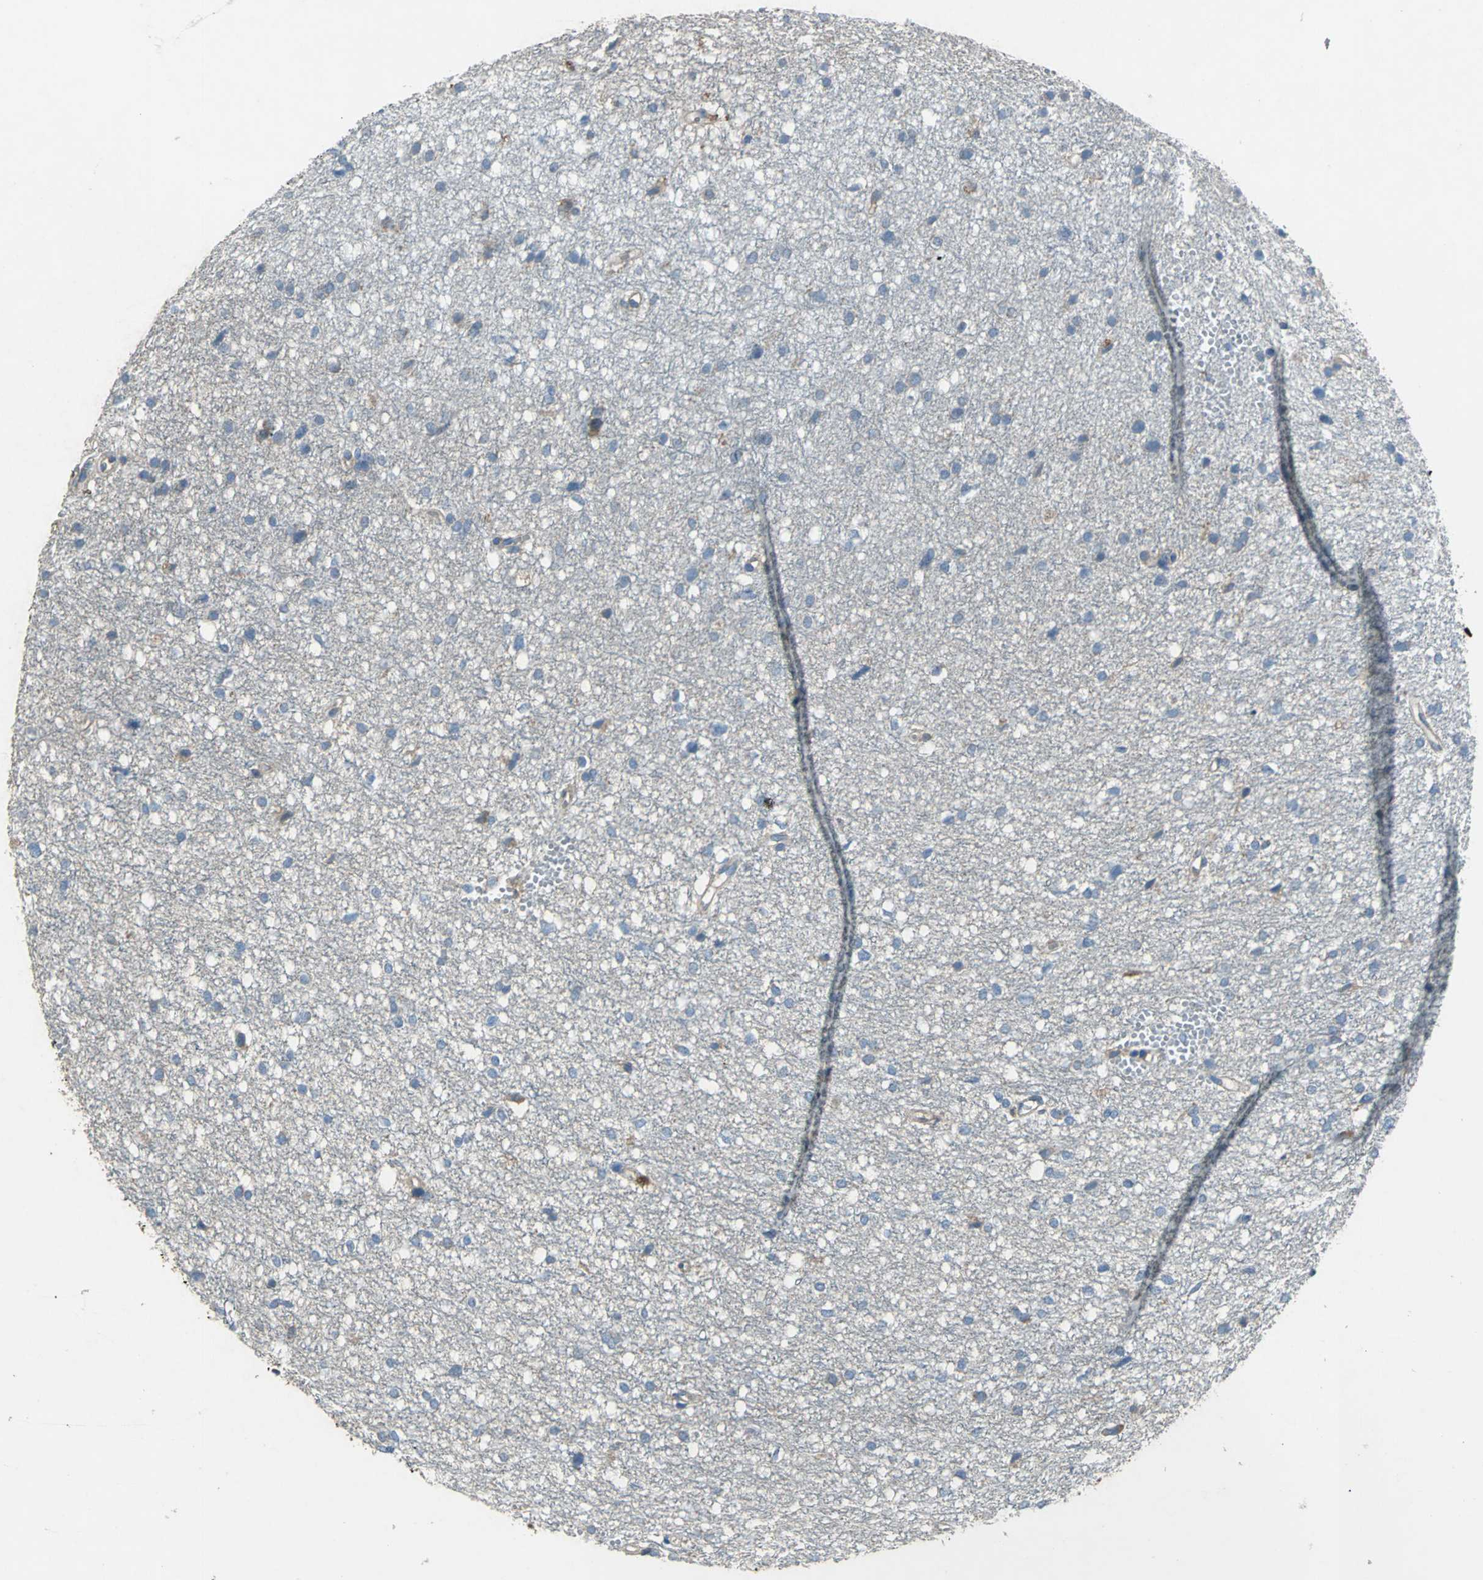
{"staining": {"intensity": "weak", "quantity": "25%-75%", "location": "cytoplasmic/membranous"}, "tissue": "glioma", "cell_type": "Tumor cells", "image_type": "cancer", "snomed": [{"axis": "morphology", "description": "Glioma, malignant, High grade"}, {"axis": "topography", "description": "Brain"}], "caption": "Weak cytoplasmic/membranous staining is identified in about 25%-75% of tumor cells in malignant high-grade glioma.", "gene": "HEPH", "patient": {"sex": "female", "age": 59}}